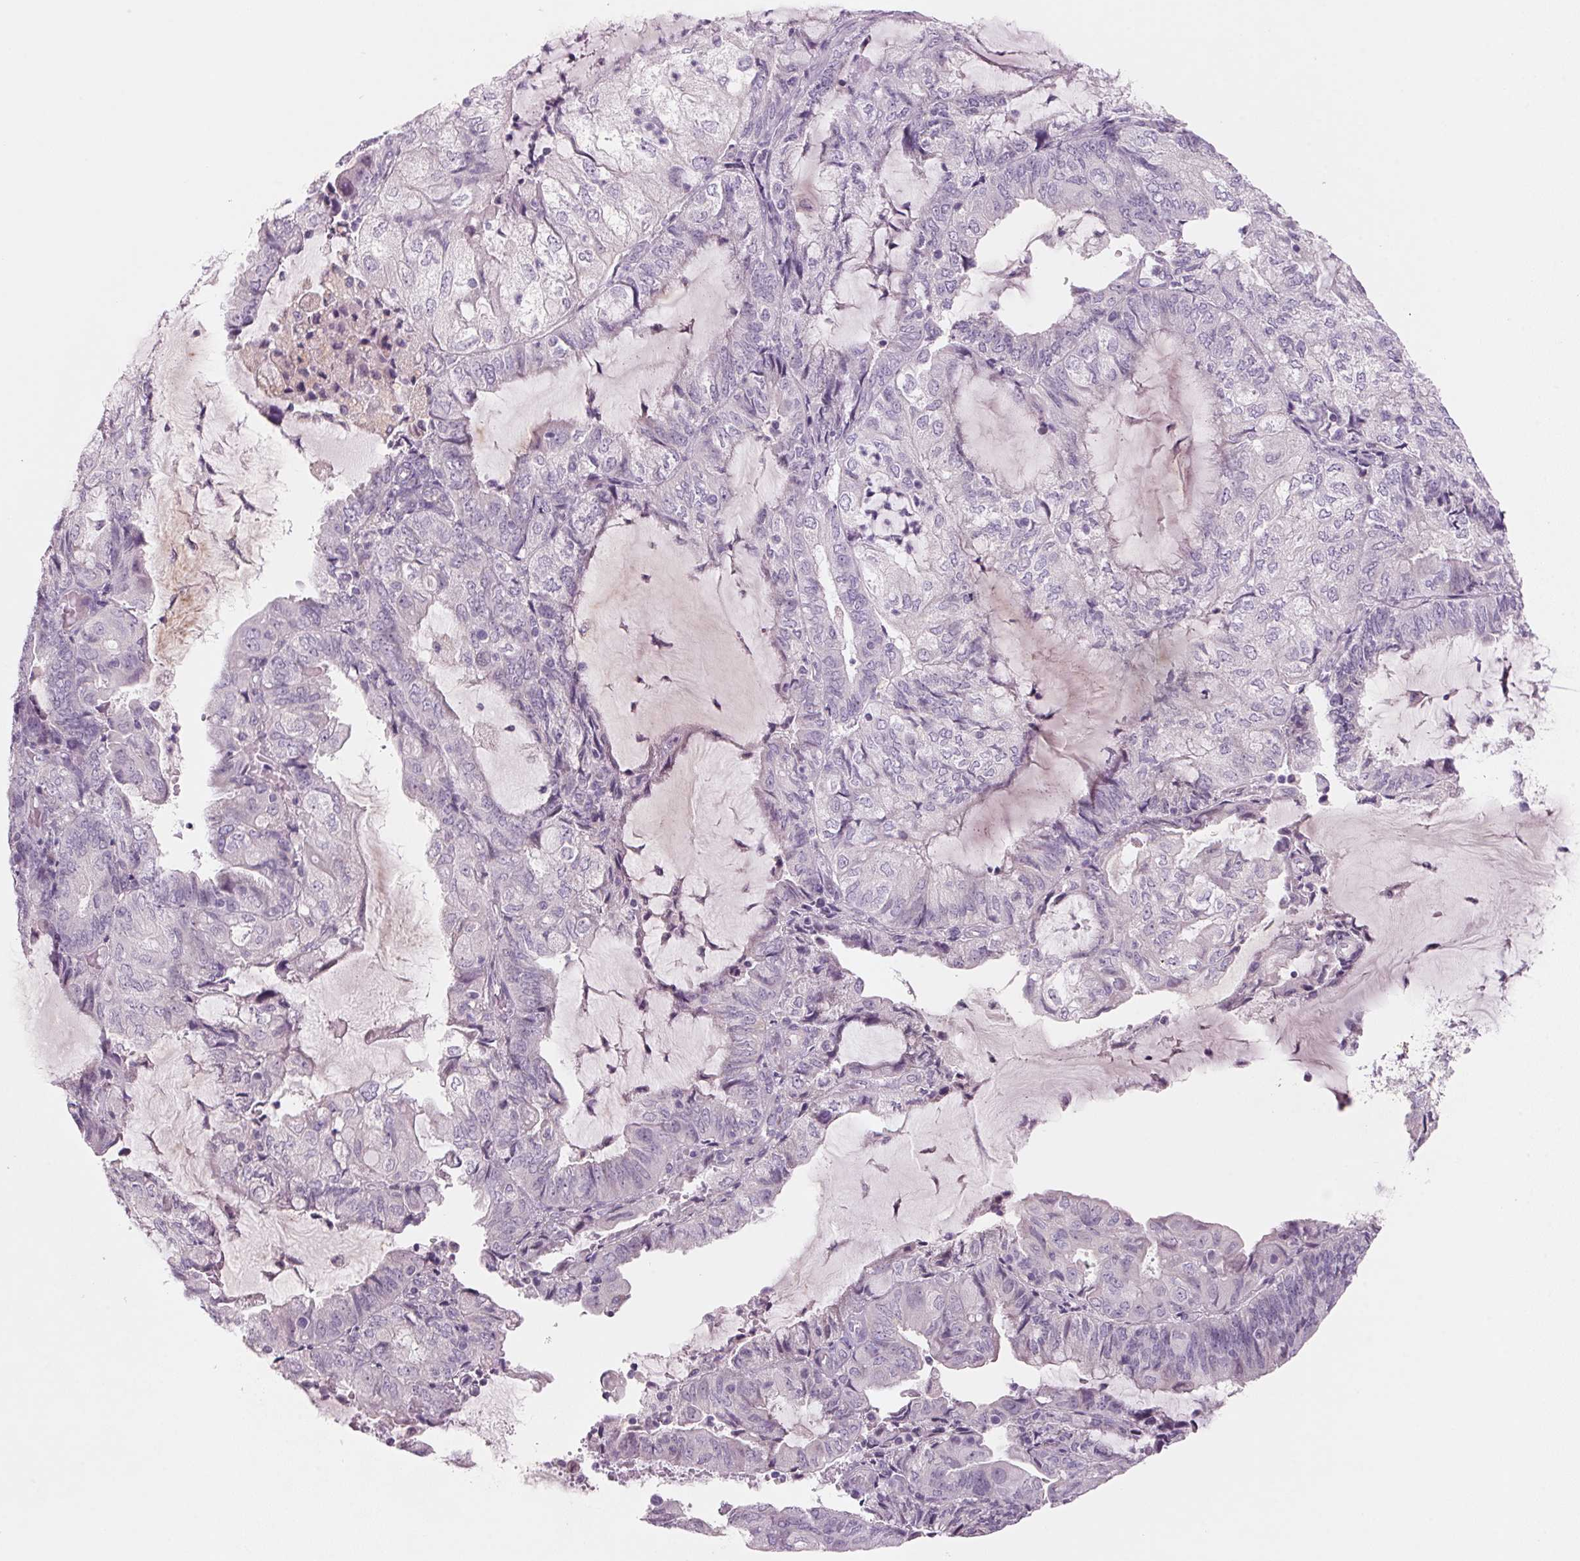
{"staining": {"intensity": "negative", "quantity": "none", "location": "none"}, "tissue": "endometrial cancer", "cell_type": "Tumor cells", "image_type": "cancer", "snomed": [{"axis": "morphology", "description": "Adenocarcinoma, NOS"}, {"axis": "topography", "description": "Endometrium"}], "caption": "High magnification brightfield microscopy of endometrial cancer (adenocarcinoma) stained with DAB (3,3'-diaminobenzidine) (brown) and counterstained with hematoxylin (blue): tumor cells show no significant staining. (Brightfield microscopy of DAB (3,3'-diaminobenzidine) immunohistochemistry at high magnification).", "gene": "ADAM20", "patient": {"sex": "female", "age": 81}}